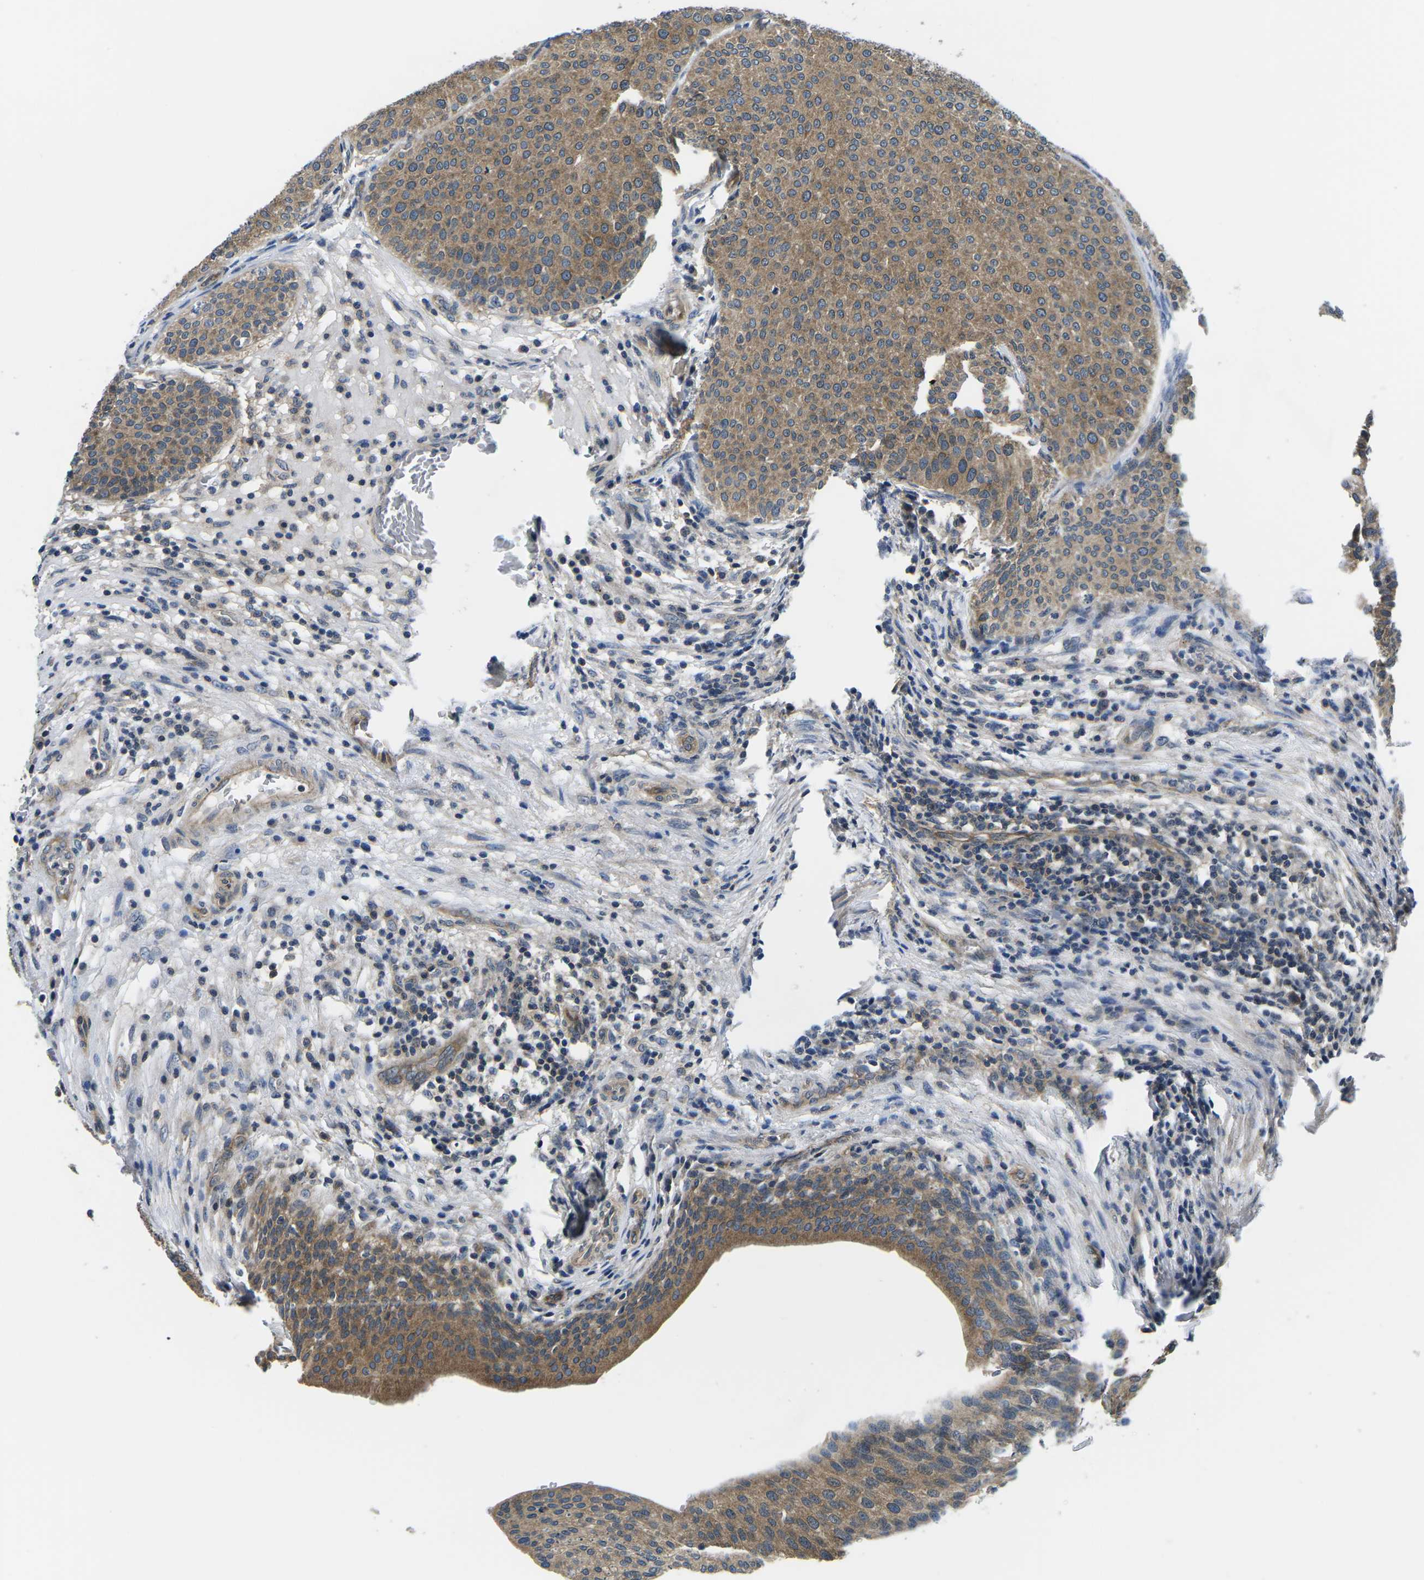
{"staining": {"intensity": "moderate", "quantity": ">75%", "location": "cytoplasmic/membranous"}, "tissue": "urothelial cancer", "cell_type": "Tumor cells", "image_type": "cancer", "snomed": [{"axis": "morphology", "description": "Urothelial carcinoma, Low grade"}, {"axis": "topography", "description": "Smooth muscle"}, {"axis": "topography", "description": "Urinary bladder"}], "caption": "A high-resolution image shows IHC staining of urothelial cancer, which shows moderate cytoplasmic/membranous expression in approximately >75% of tumor cells.", "gene": "GSK3B", "patient": {"sex": "male", "age": 60}}